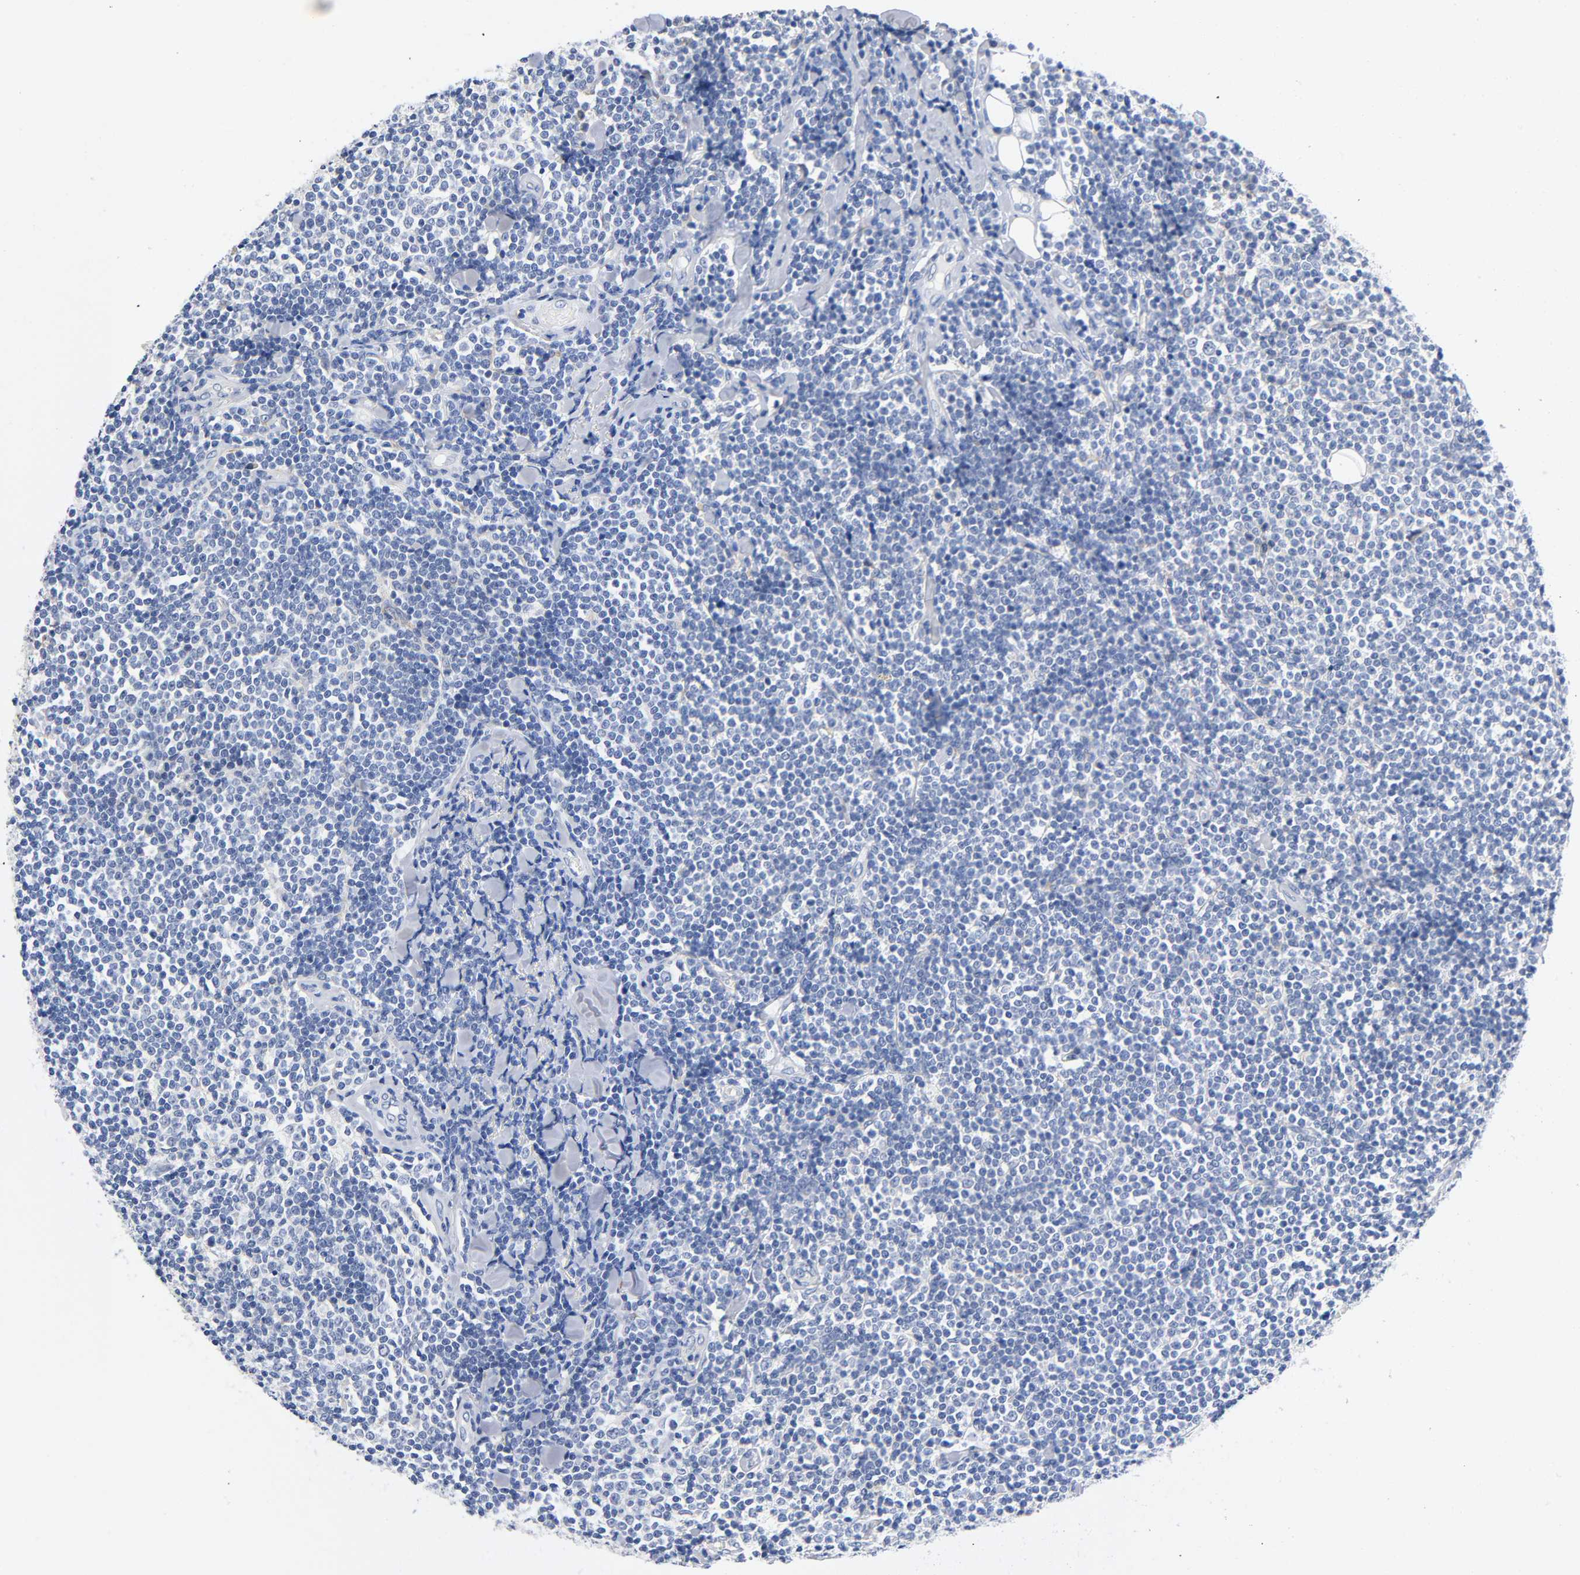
{"staining": {"intensity": "negative", "quantity": "none", "location": "none"}, "tissue": "lymphoma", "cell_type": "Tumor cells", "image_type": "cancer", "snomed": [{"axis": "morphology", "description": "Malignant lymphoma, non-Hodgkin's type, Low grade"}, {"axis": "topography", "description": "Soft tissue"}], "caption": "Immunohistochemistry histopathology image of neoplastic tissue: low-grade malignant lymphoma, non-Hodgkin's type stained with DAB exhibits no significant protein staining in tumor cells.", "gene": "SOS2", "patient": {"sex": "male", "age": 92}}